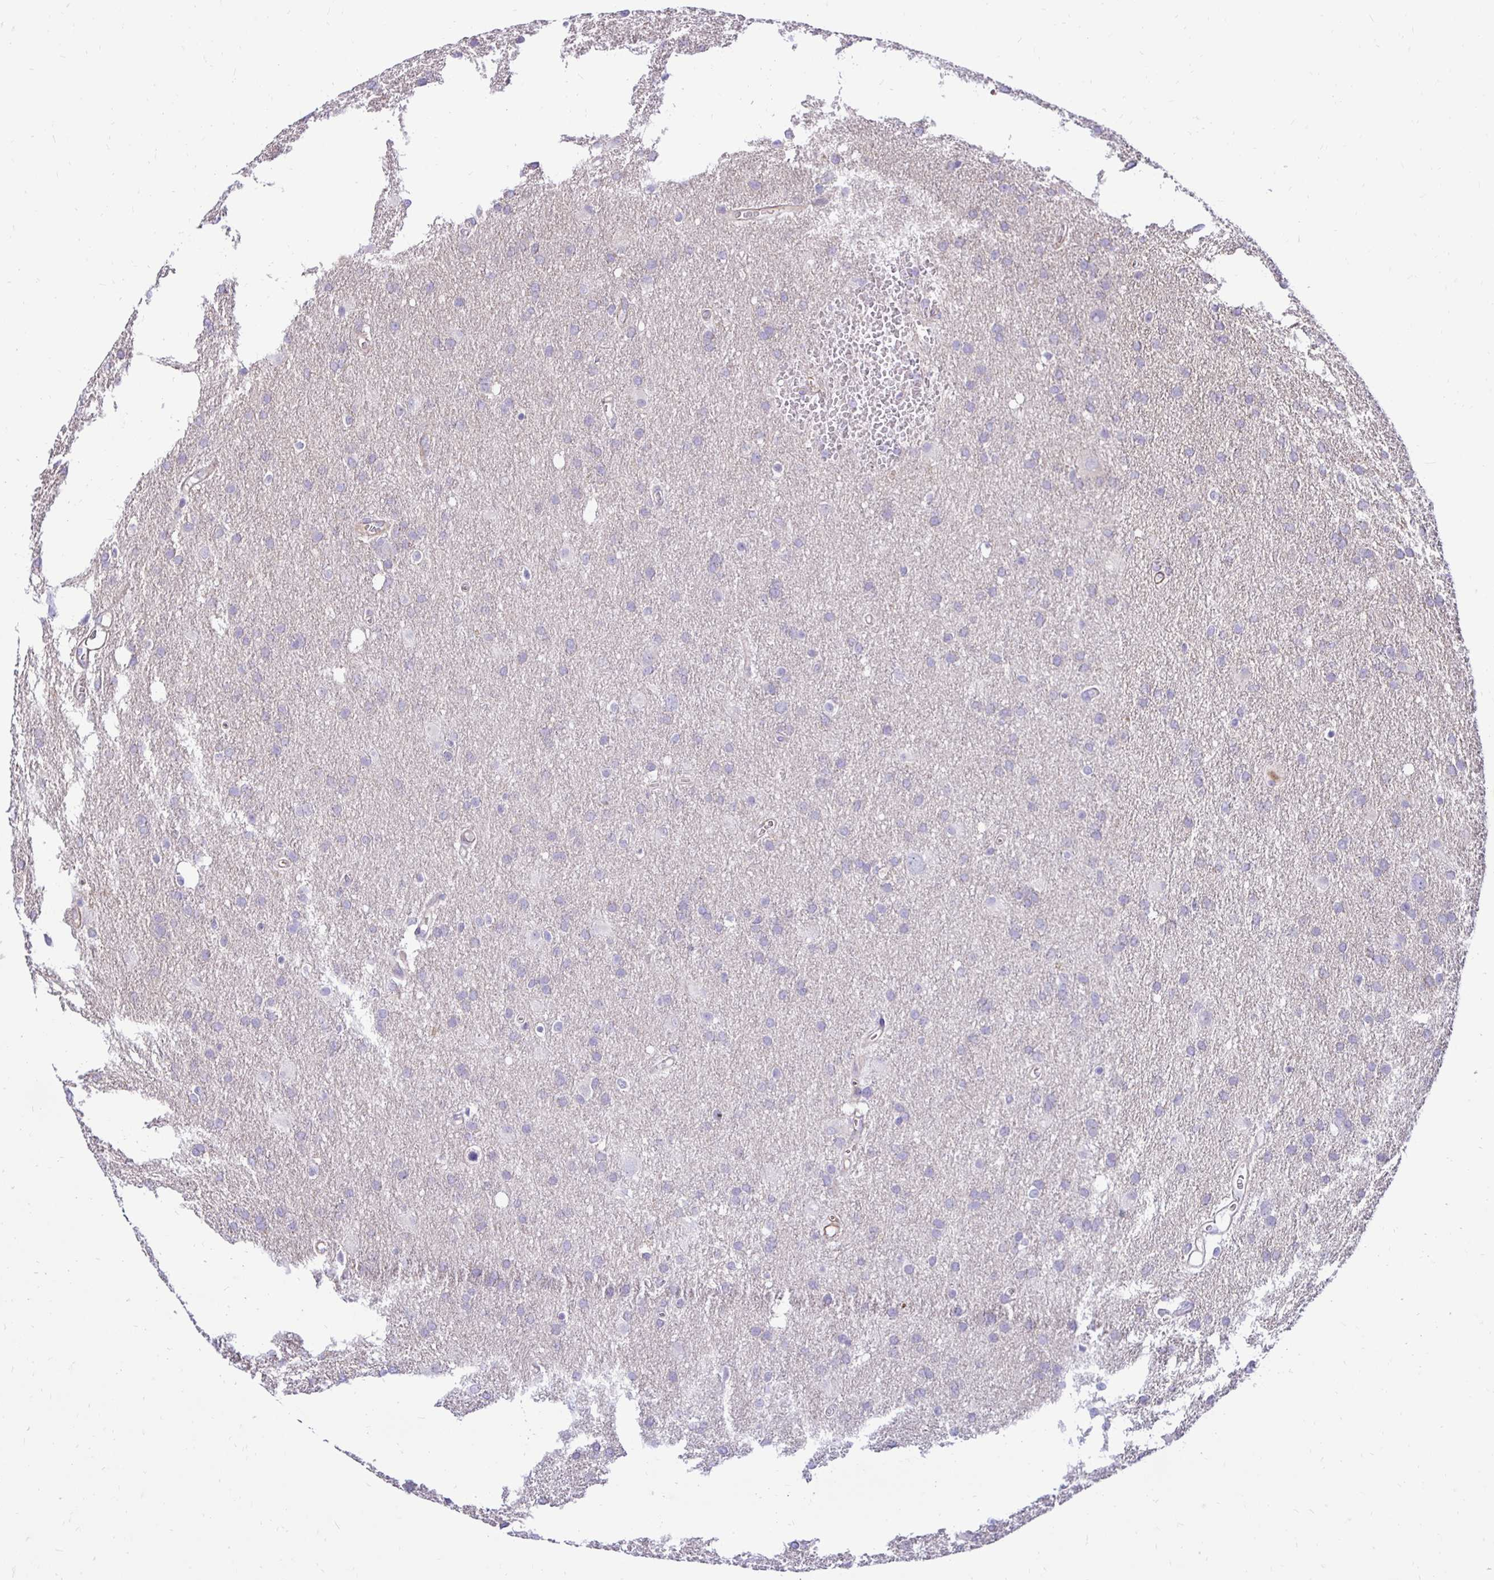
{"staining": {"intensity": "negative", "quantity": "none", "location": "none"}, "tissue": "glioma", "cell_type": "Tumor cells", "image_type": "cancer", "snomed": [{"axis": "morphology", "description": "Glioma, malignant, Low grade"}, {"axis": "topography", "description": "Brain"}], "caption": "Immunohistochemistry (IHC) of human glioma demonstrates no staining in tumor cells.", "gene": "CTPS1", "patient": {"sex": "male", "age": 66}}